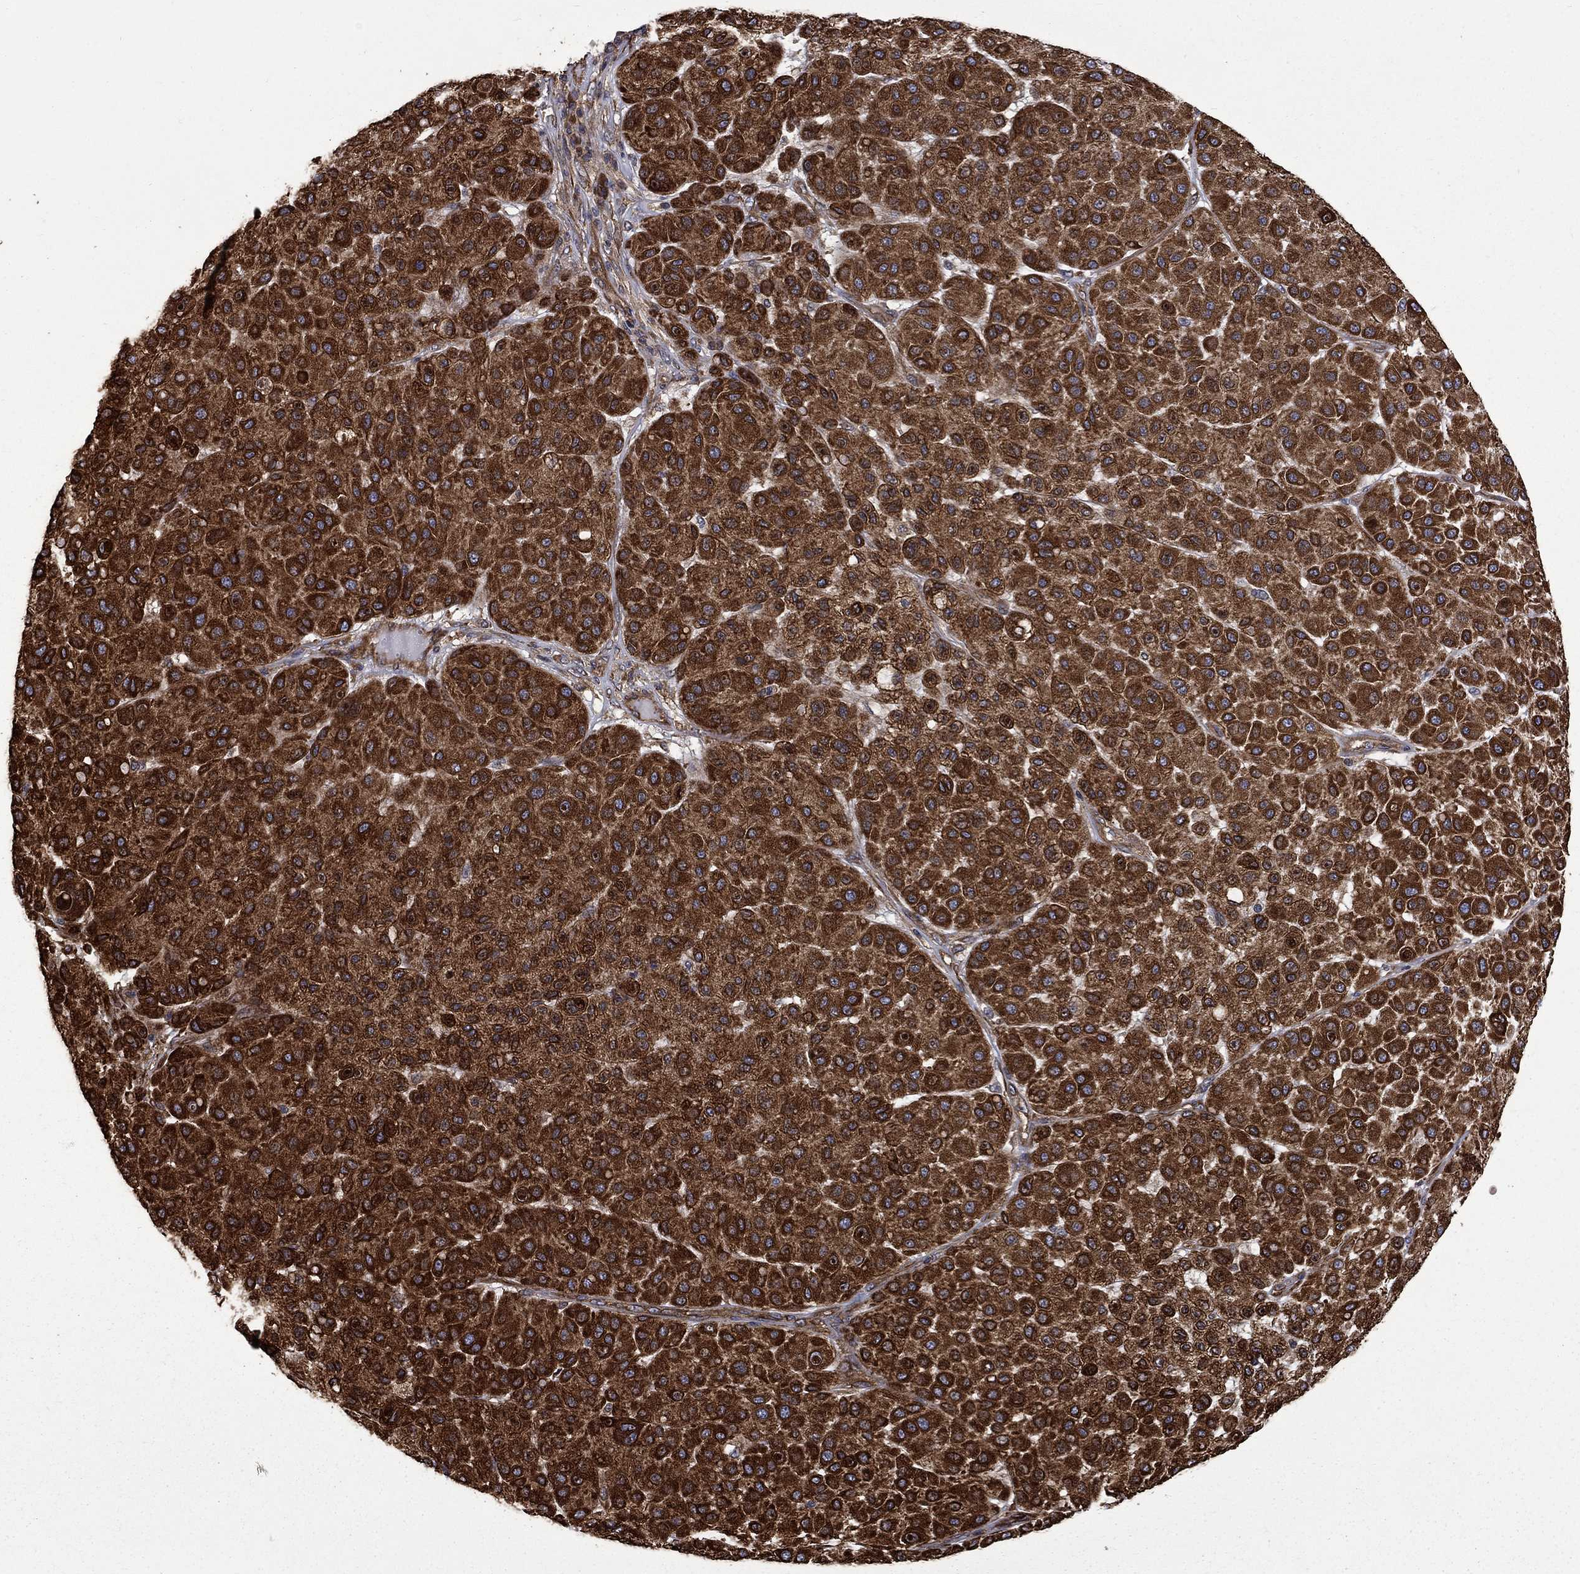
{"staining": {"intensity": "strong", "quantity": ">75%", "location": "cytoplasmic/membranous"}, "tissue": "melanoma", "cell_type": "Tumor cells", "image_type": "cancer", "snomed": [{"axis": "morphology", "description": "Malignant melanoma, Metastatic site"}, {"axis": "topography", "description": "Smooth muscle"}], "caption": "Protein staining by immunohistochemistry (IHC) reveals strong cytoplasmic/membranous staining in about >75% of tumor cells in melanoma. (IHC, brightfield microscopy, high magnification).", "gene": "CUTC", "patient": {"sex": "male", "age": 41}}